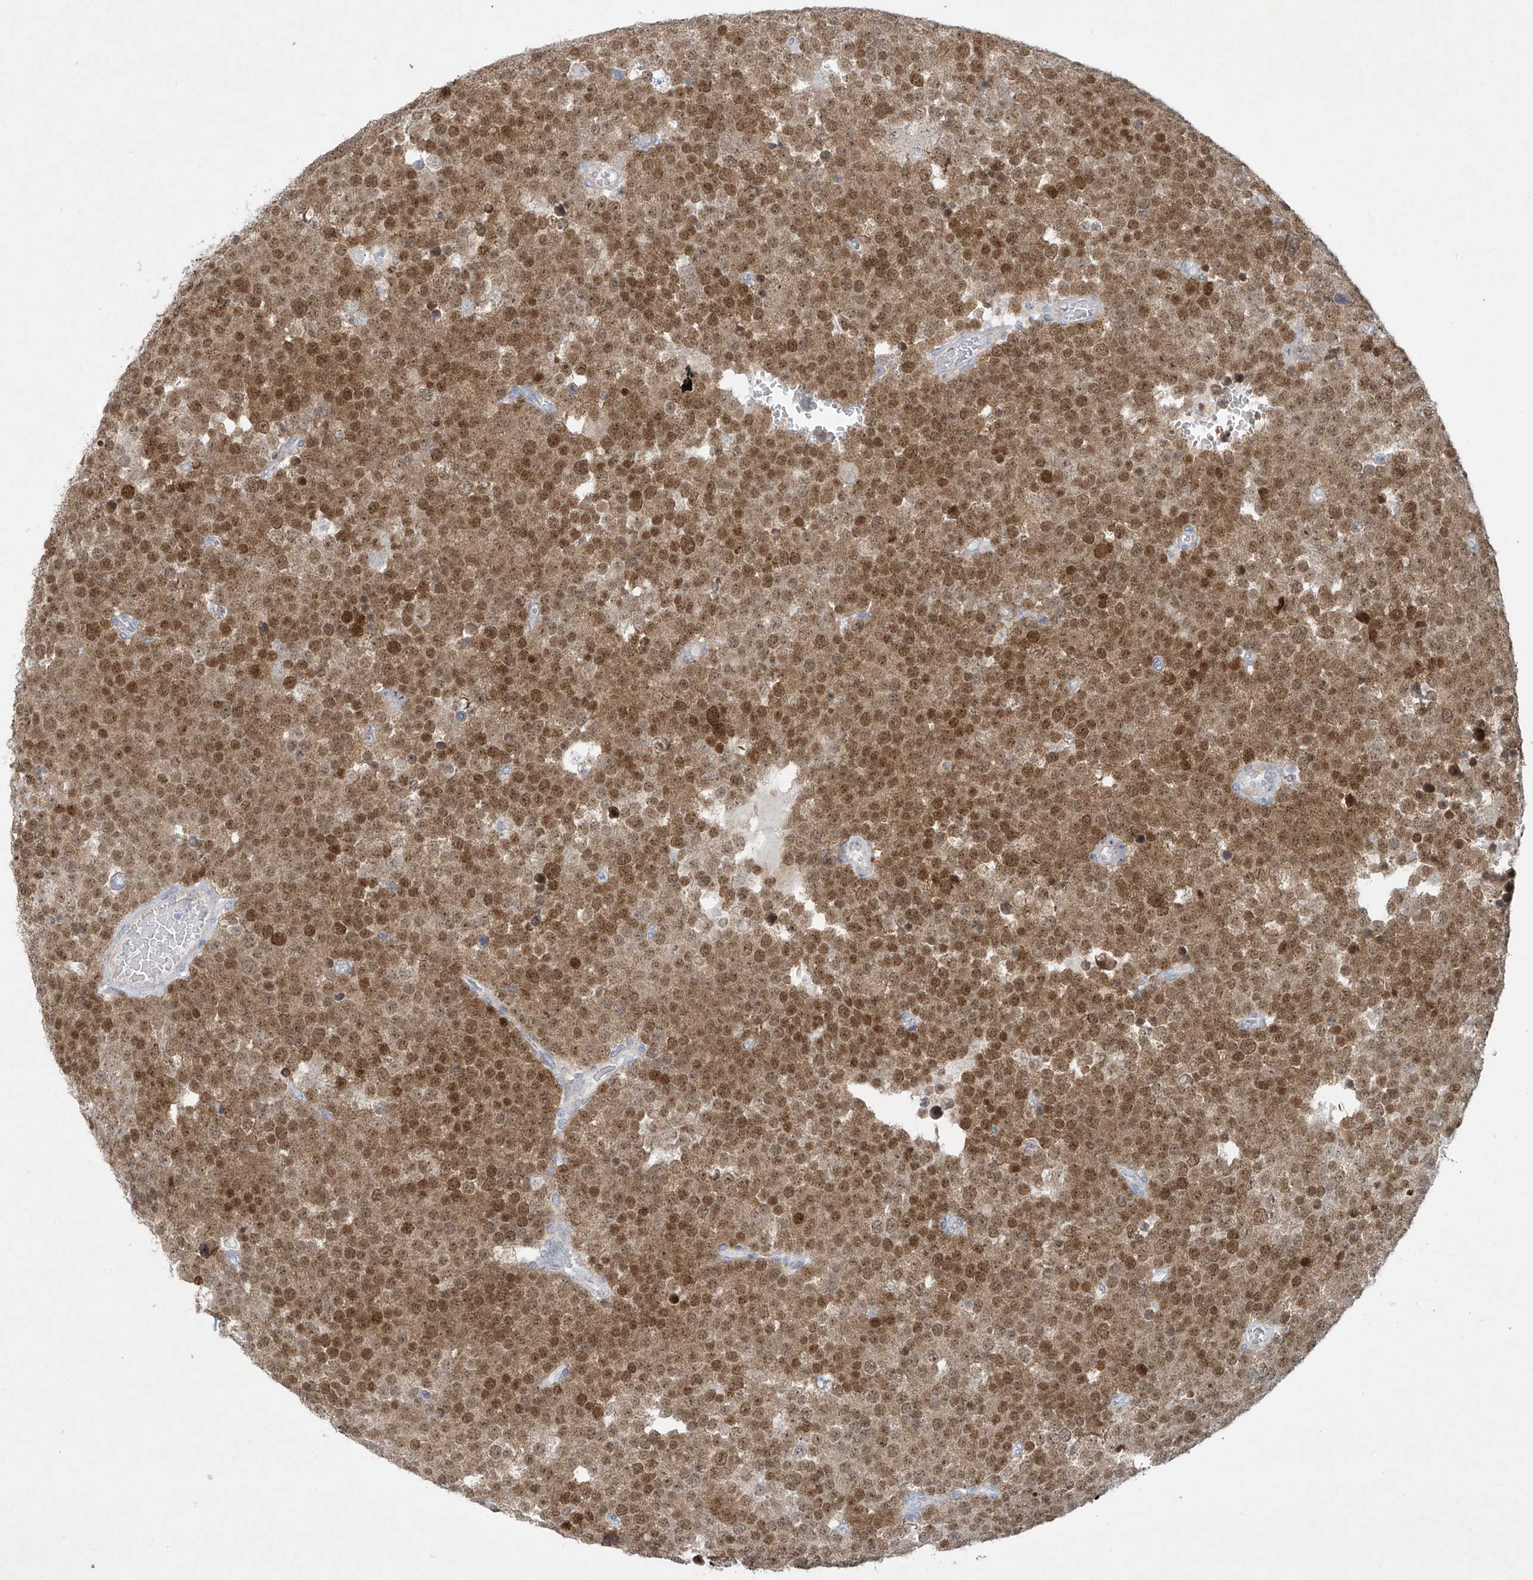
{"staining": {"intensity": "moderate", "quantity": ">75%", "location": "cytoplasmic/membranous,nuclear"}, "tissue": "testis cancer", "cell_type": "Tumor cells", "image_type": "cancer", "snomed": [{"axis": "morphology", "description": "Seminoma, NOS"}, {"axis": "topography", "description": "Testis"}], "caption": "Protein staining displays moderate cytoplasmic/membranous and nuclear expression in about >75% of tumor cells in testis cancer. The staining is performed using DAB (3,3'-diaminobenzidine) brown chromogen to label protein expression. The nuclei are counter-stained blue using hematoxylin.", "gene": "PAX6", "patient": {"sex": "male", "age": 71}}